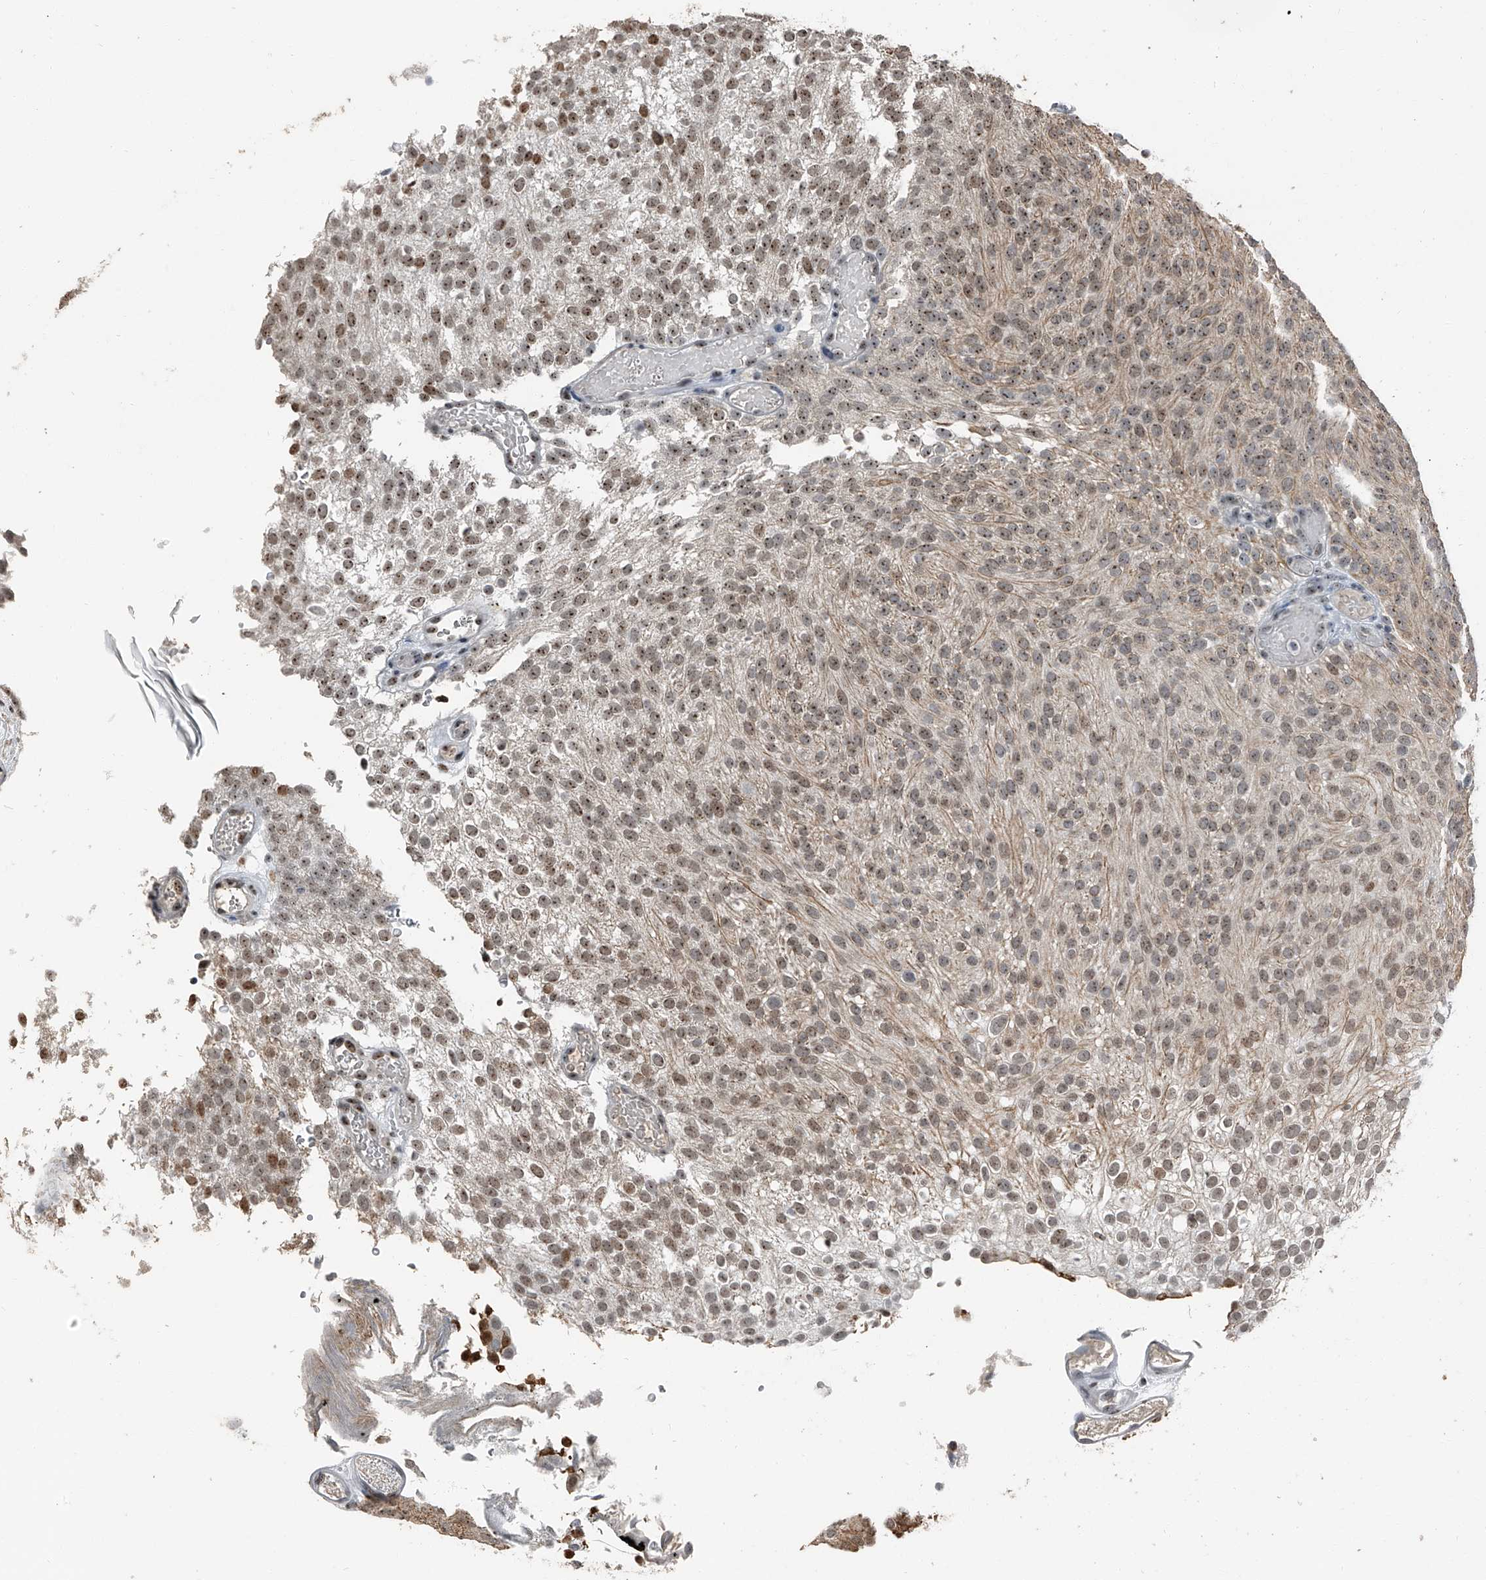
{"staining": {"intensity": "moderate", "quantity": ">75%", "location": "nuclear"}, "tissue": "urothelial cancer", "cell_type": "Tumor cells", "image_type": "cancer", "snomed": [{"axis": "morphology", "description": "Urothelial carcinoma, Low grade"}, {"axis": "topography", "description": "Urinary bladder"}], "caption": "Protein staining exhibits moderate nuclear expression in about >75% of tumor cells in urothelial cancer.", "gene": "TCOF1", "patient": {"sex": "male", "age": 78}}